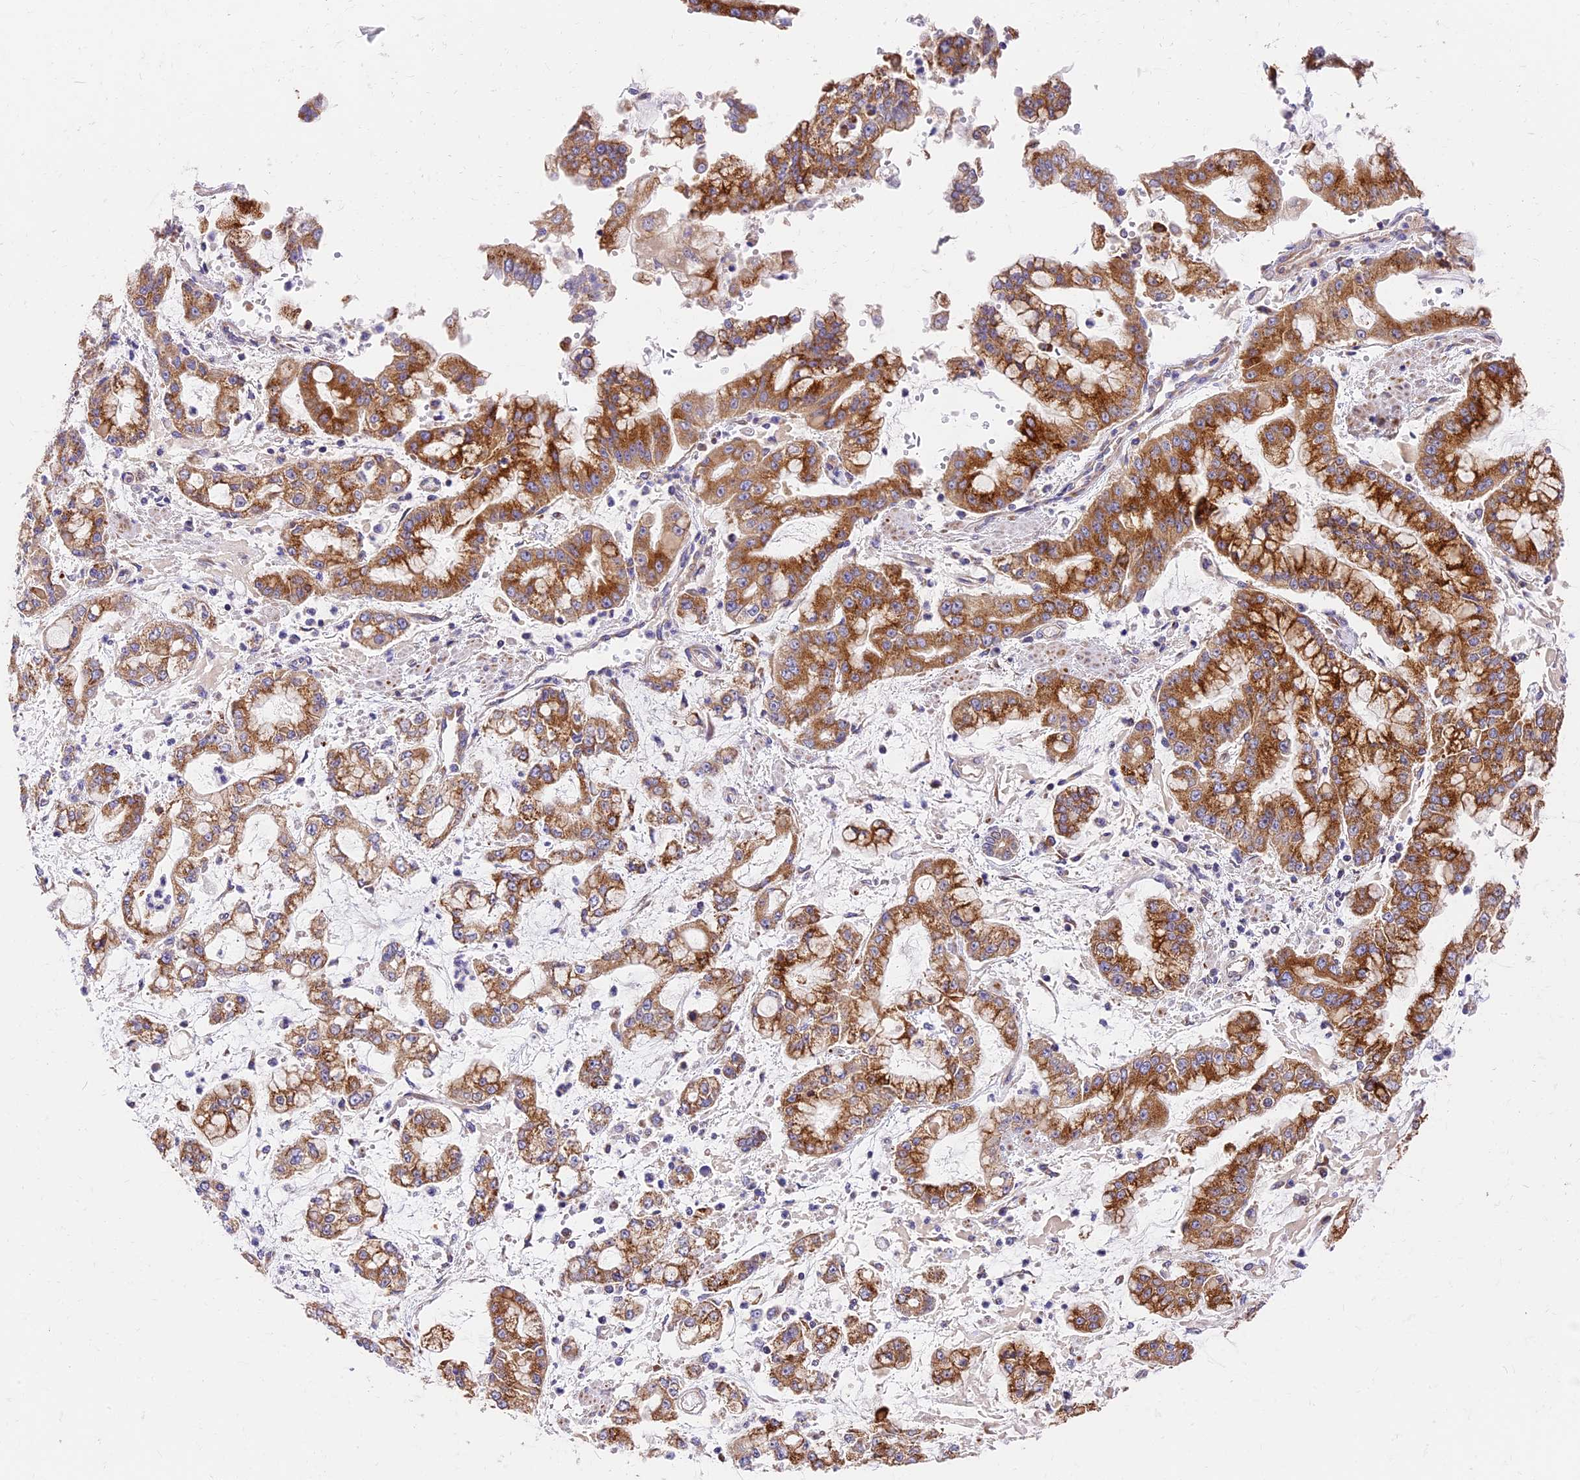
{"staining": {"intensity": "strong", "quantity": ">75%", "location": "cytoplasmic/membranous"}, "tissue": "stomach cancer", "cell_type": "Tumor cells", "image_type": "cancer", "snomed": [{"axis": "morphology", "description": "Adenocarcinoma, NOS"}, {"axis": "topography", "description": "Stomach"}], "caption": "This photomicrograph demonstrates immunohistochemistry staining of human stomach cancer, with high strong cytoplasmic/membranous expression in approximately >75% of tumor cells.", "gene": "MRAS", "patient": {"sex": "male", "age": 76}}